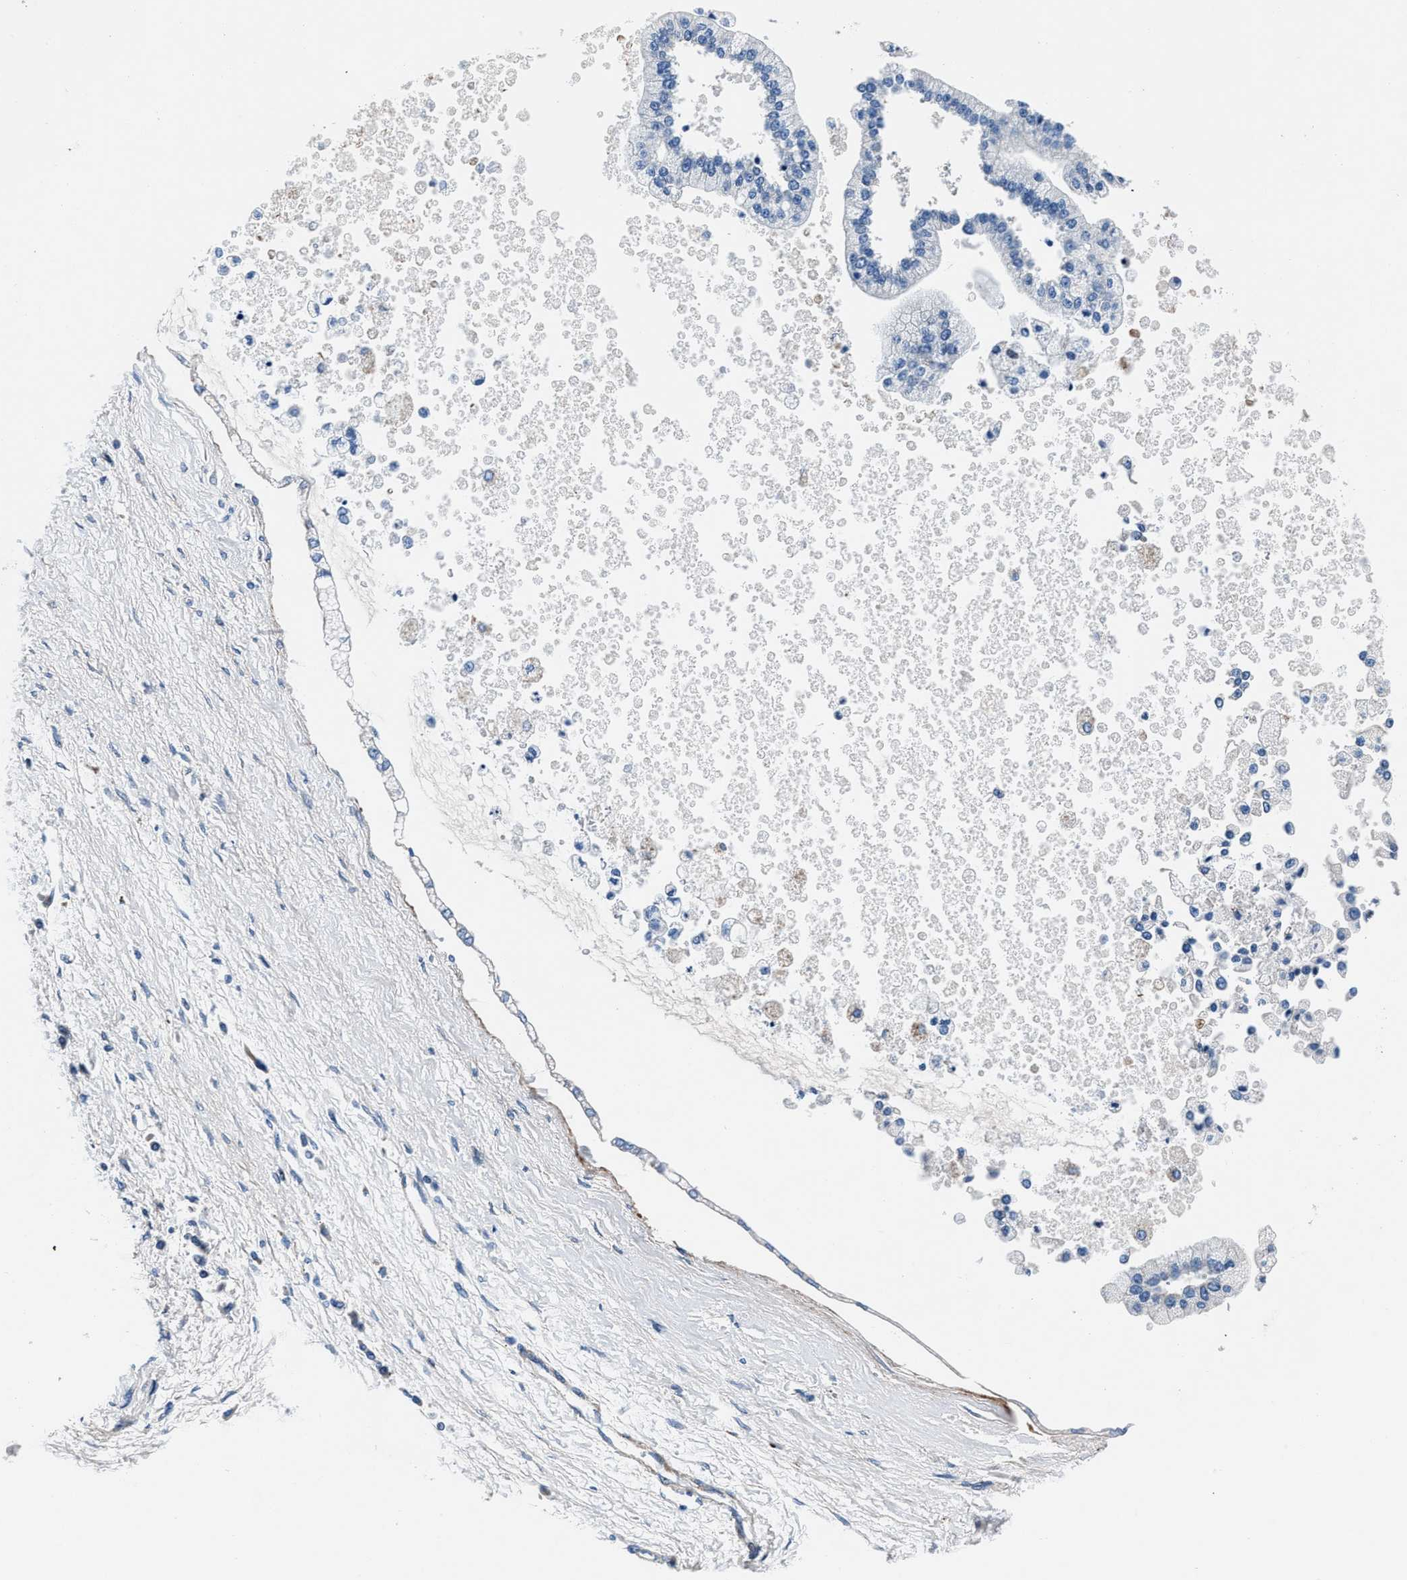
{"staining": {"intensity": "negative", "quantity": "none", "location": "none"}, "tissue": "liver cancer", "cell_type": "Tumor cells", "image_type": "cancer", "snomed": [{"axis": "morphology", "description": "Cholangiocarcinoma"}, {"axis": "topography", "description": "Liver"}], "caption": "Immunohistochemistry of liver cancer (cholangiocarcinoma) demonstrates no staining in tumor cells. (DAB immunohistochemistry (IHC) with hematoxylin counter stain).", "gene": "DAG1", "patient": {"sex": "male", "age": 50}}